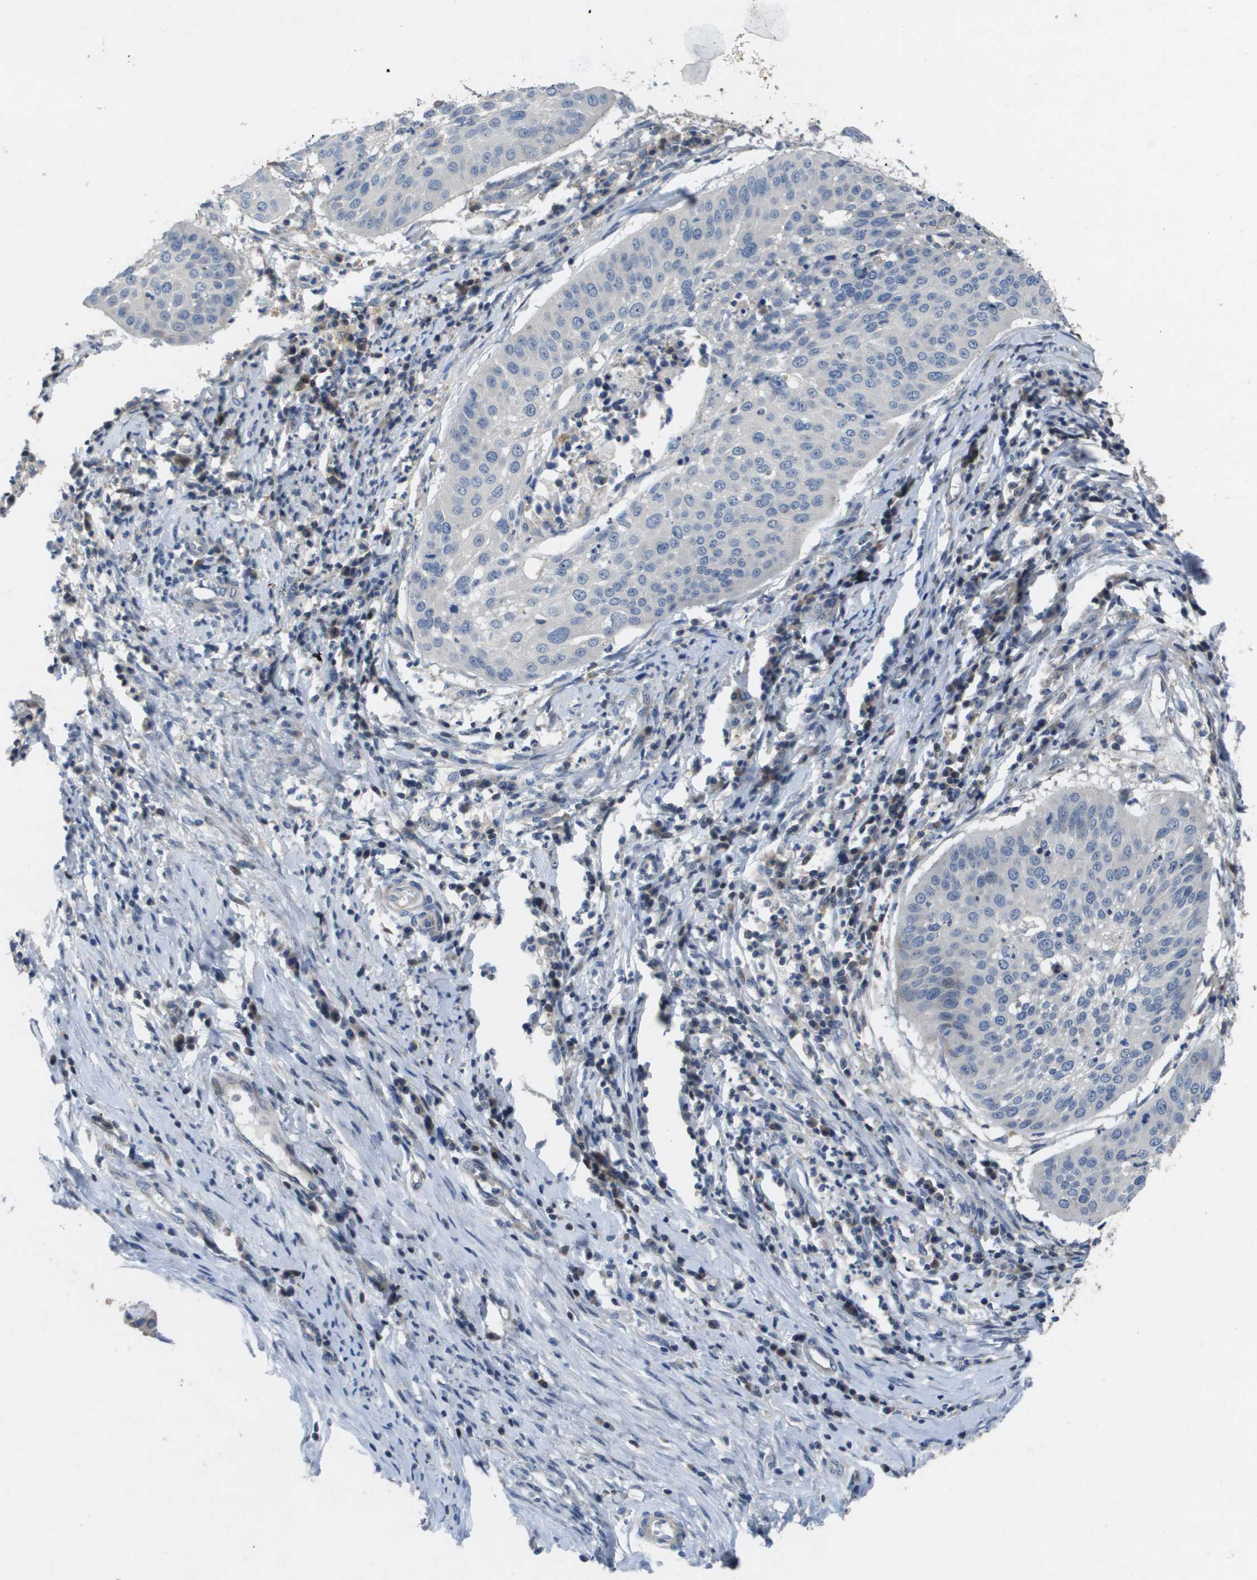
{"staining": {"intensity": "negative", "quantity": "none", "location": "none"}, "tissue": "cervical cancer", "cell_type": "Tumor cells", "image_type": "cancer", "snomed": [{"axis": "morphology", "description": "Normal tissue, NOS"}, {"axis": "morphology", "description": "Squamous cell carcinoma, NOS"}, {"axis": "topography", "description": "Cervix"}], "caption": "Tumor cells show no significant positivity in cervical squamous cell carcinoma.", "gene": "SCN4B", "patient": {"sex": "female", "age": 39}}